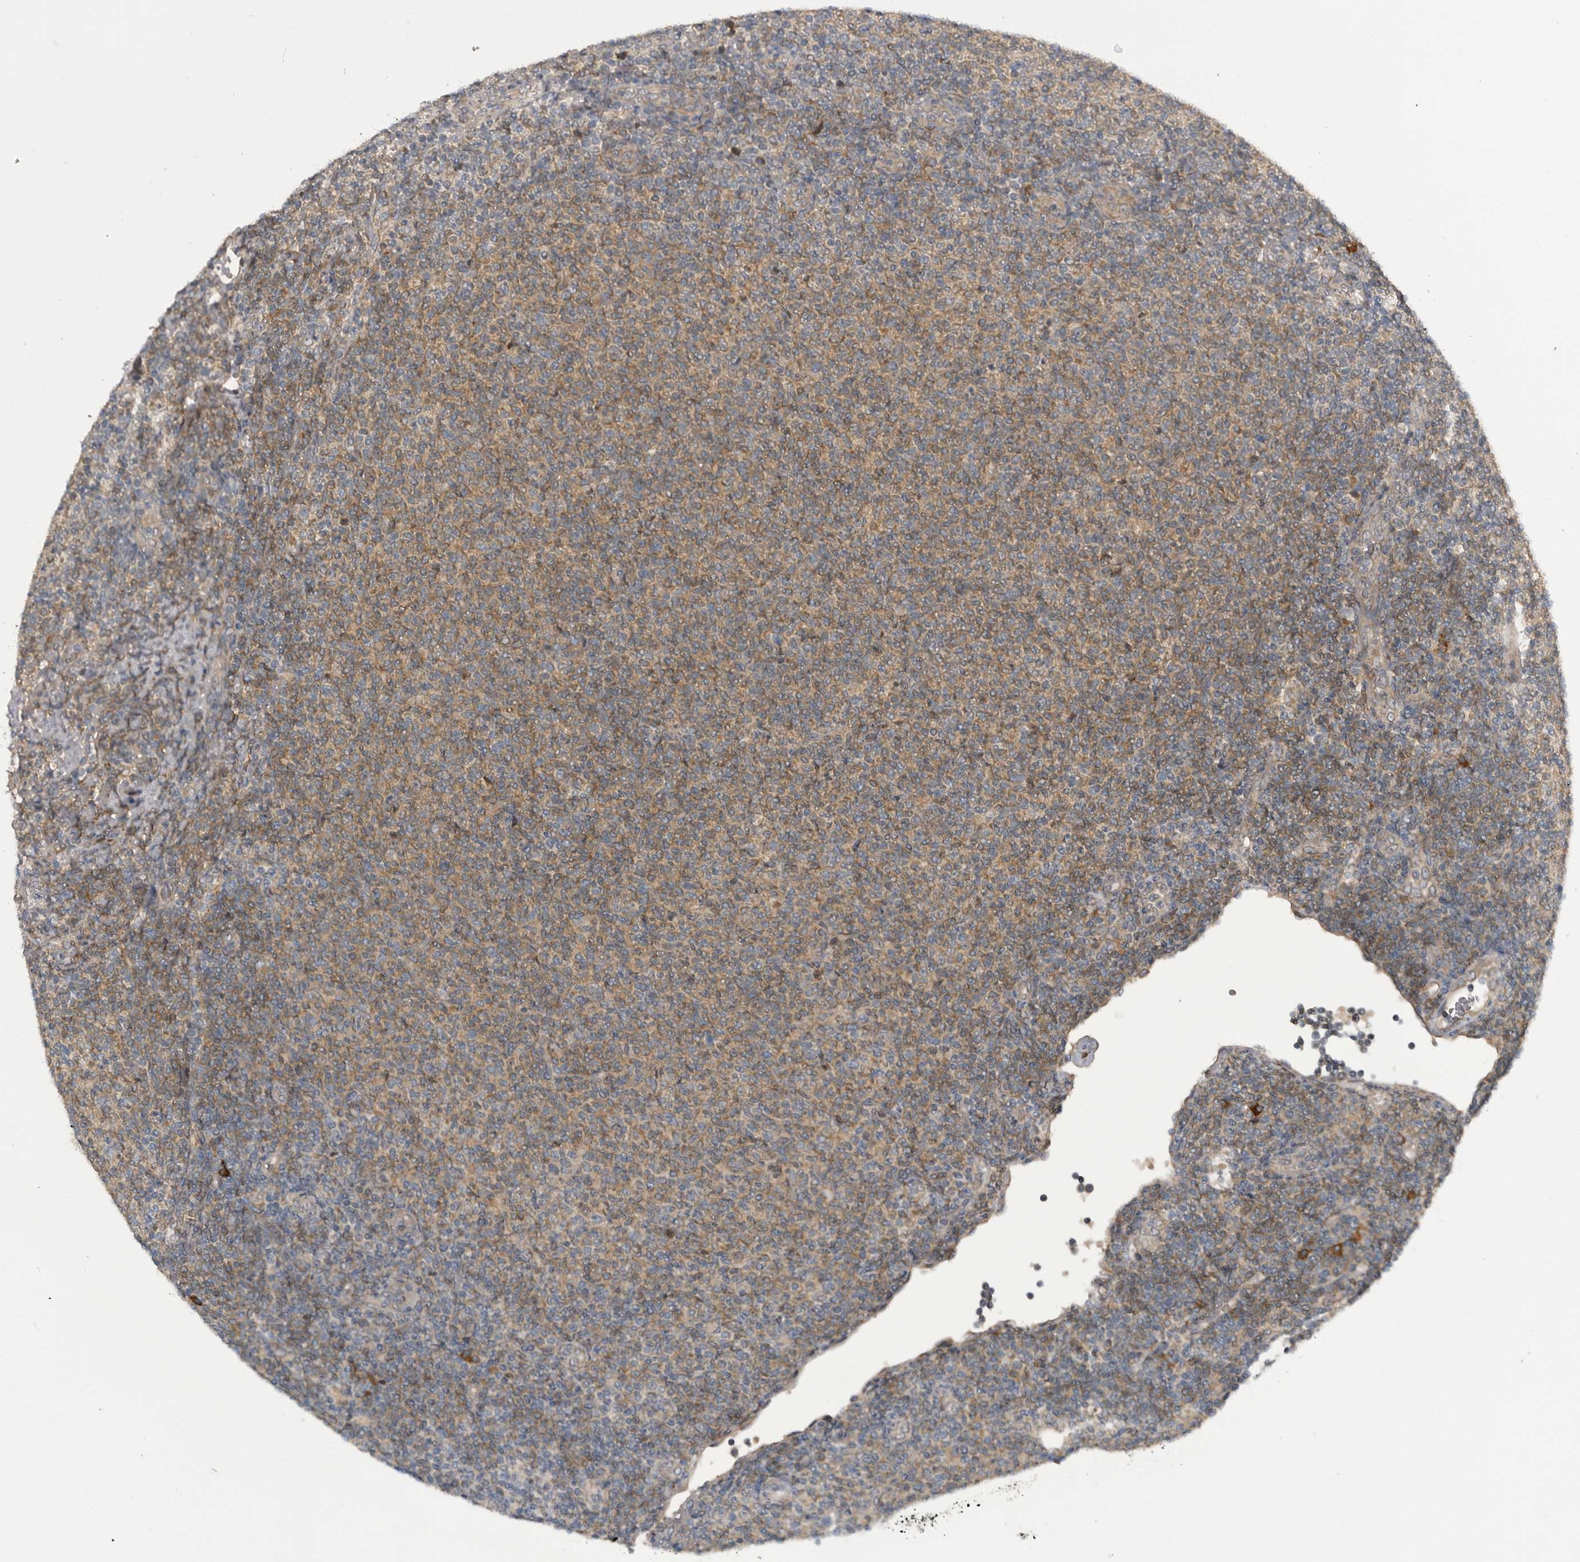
{"staining": {"intensity": "weak", "quantity": "25%-75%", "location": "cytoplasmic/membranous"}, "tissue": "lymphoma", "cell_type": "Tumor cells", "image_type": "cancer", "snomed": [{"axis": "morphology", "description": "Malignant lymphoma, non-Hodgkin's type, Low grade"}, {"axis": "topography", "description": "Lymph node"}], "caption": "Immunohistochemistry image of lymphoma stained for a protein (brown), which shows low levels of weak cytoplasmic/membranous expression in approximately 25%-75% of tumor cells.", "gene": "RAB3GAP2", "patient": {"sex": "male", "age": 66}}